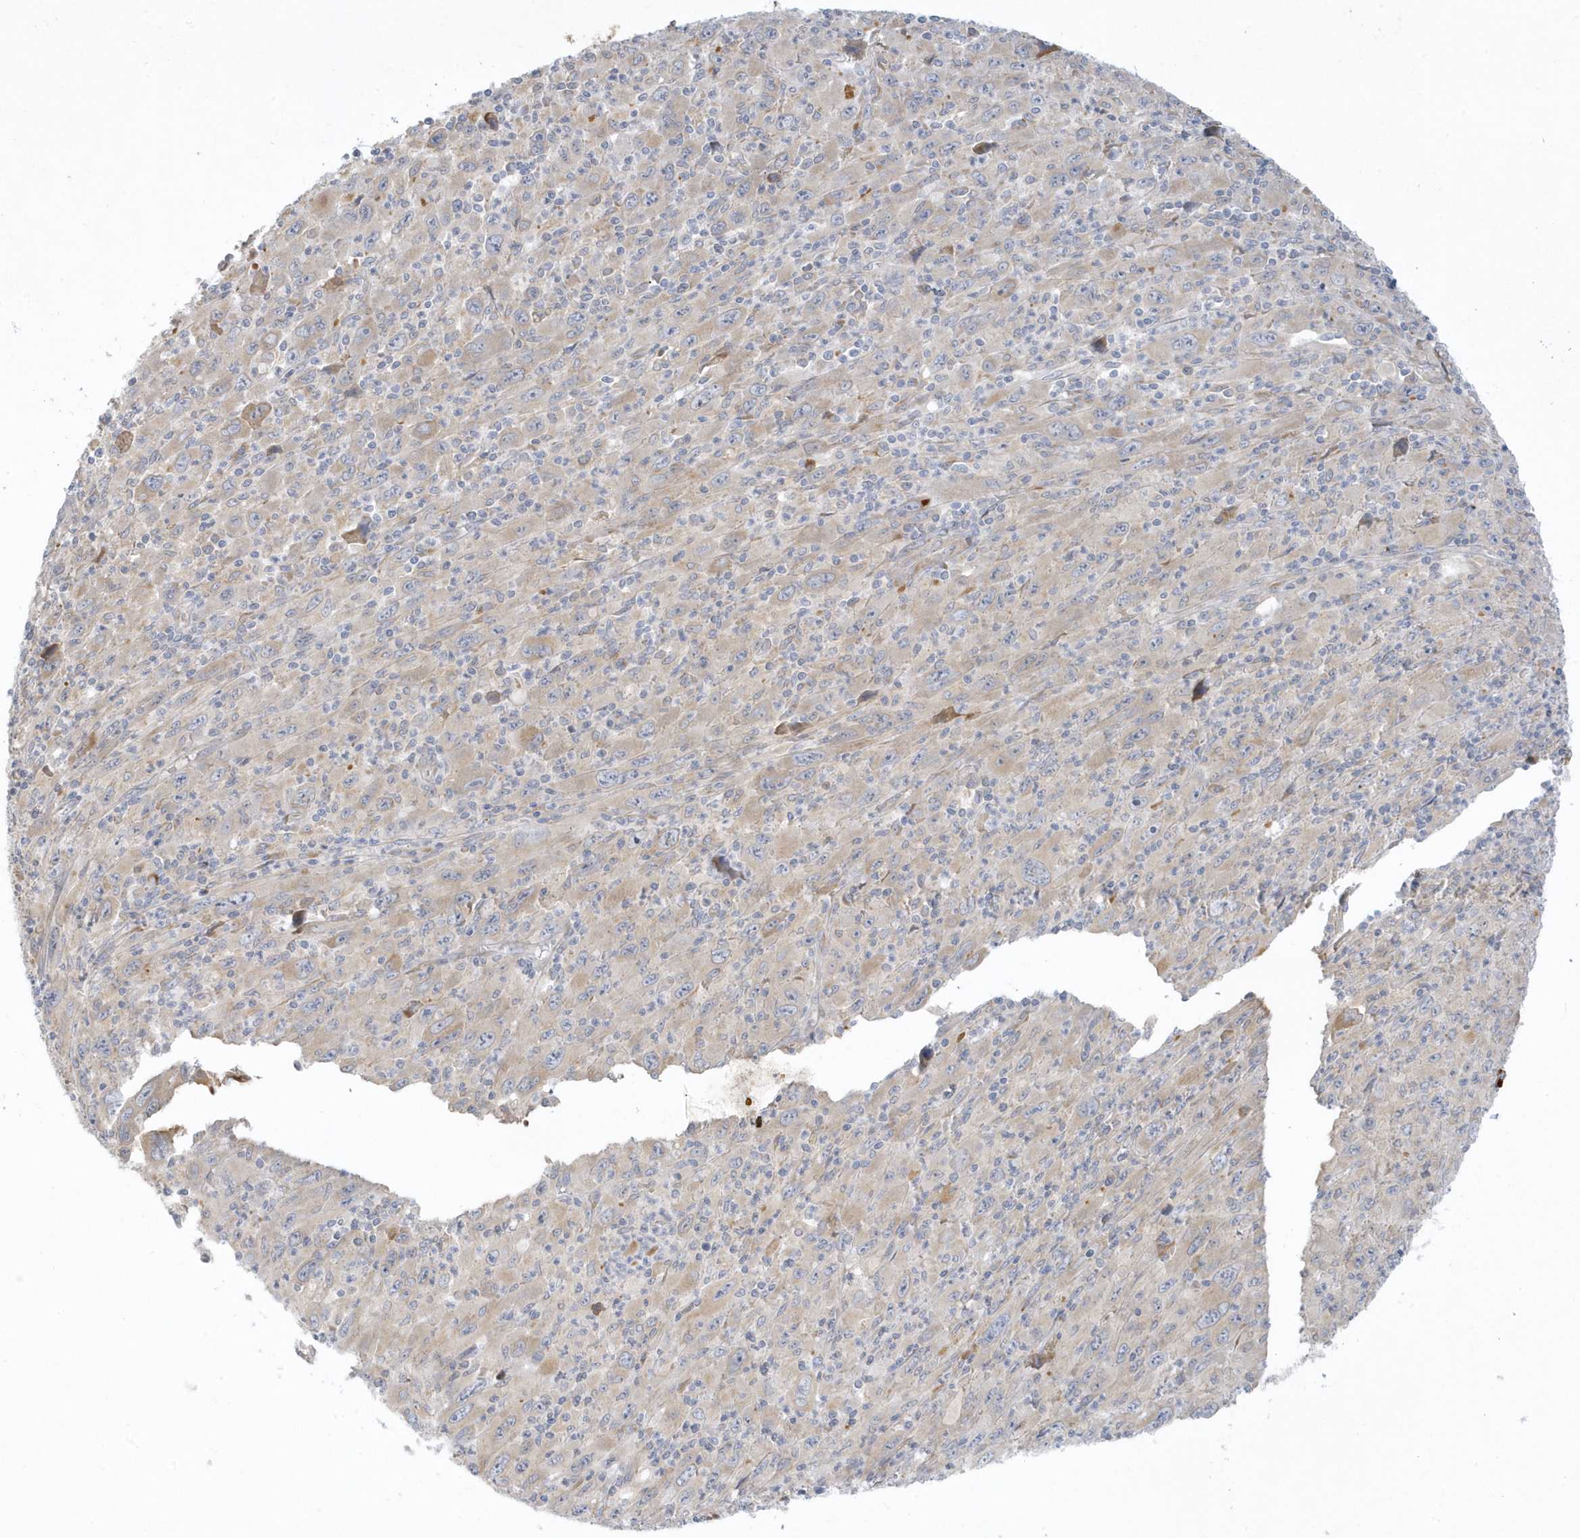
{"staining": {"intensity": "weak", "quantity": "<25%", "location": "cytoplasmic/membranous"}, "tissue": "melanoma", "cell_type": "Tumor cells", "image_type": "cancer", "snomed": [{"axis": "morphology", "description": "Malignant melanoma, Metastatic site"}, {"axis": "topography", "description": "Skin"}], "caption": "Human melanoma stained for a protein using immunohistochemistry (IHC) displays no expression in tumor cells.", "gene": "THADA", "patient": {"sex": "female", "age": 56}}